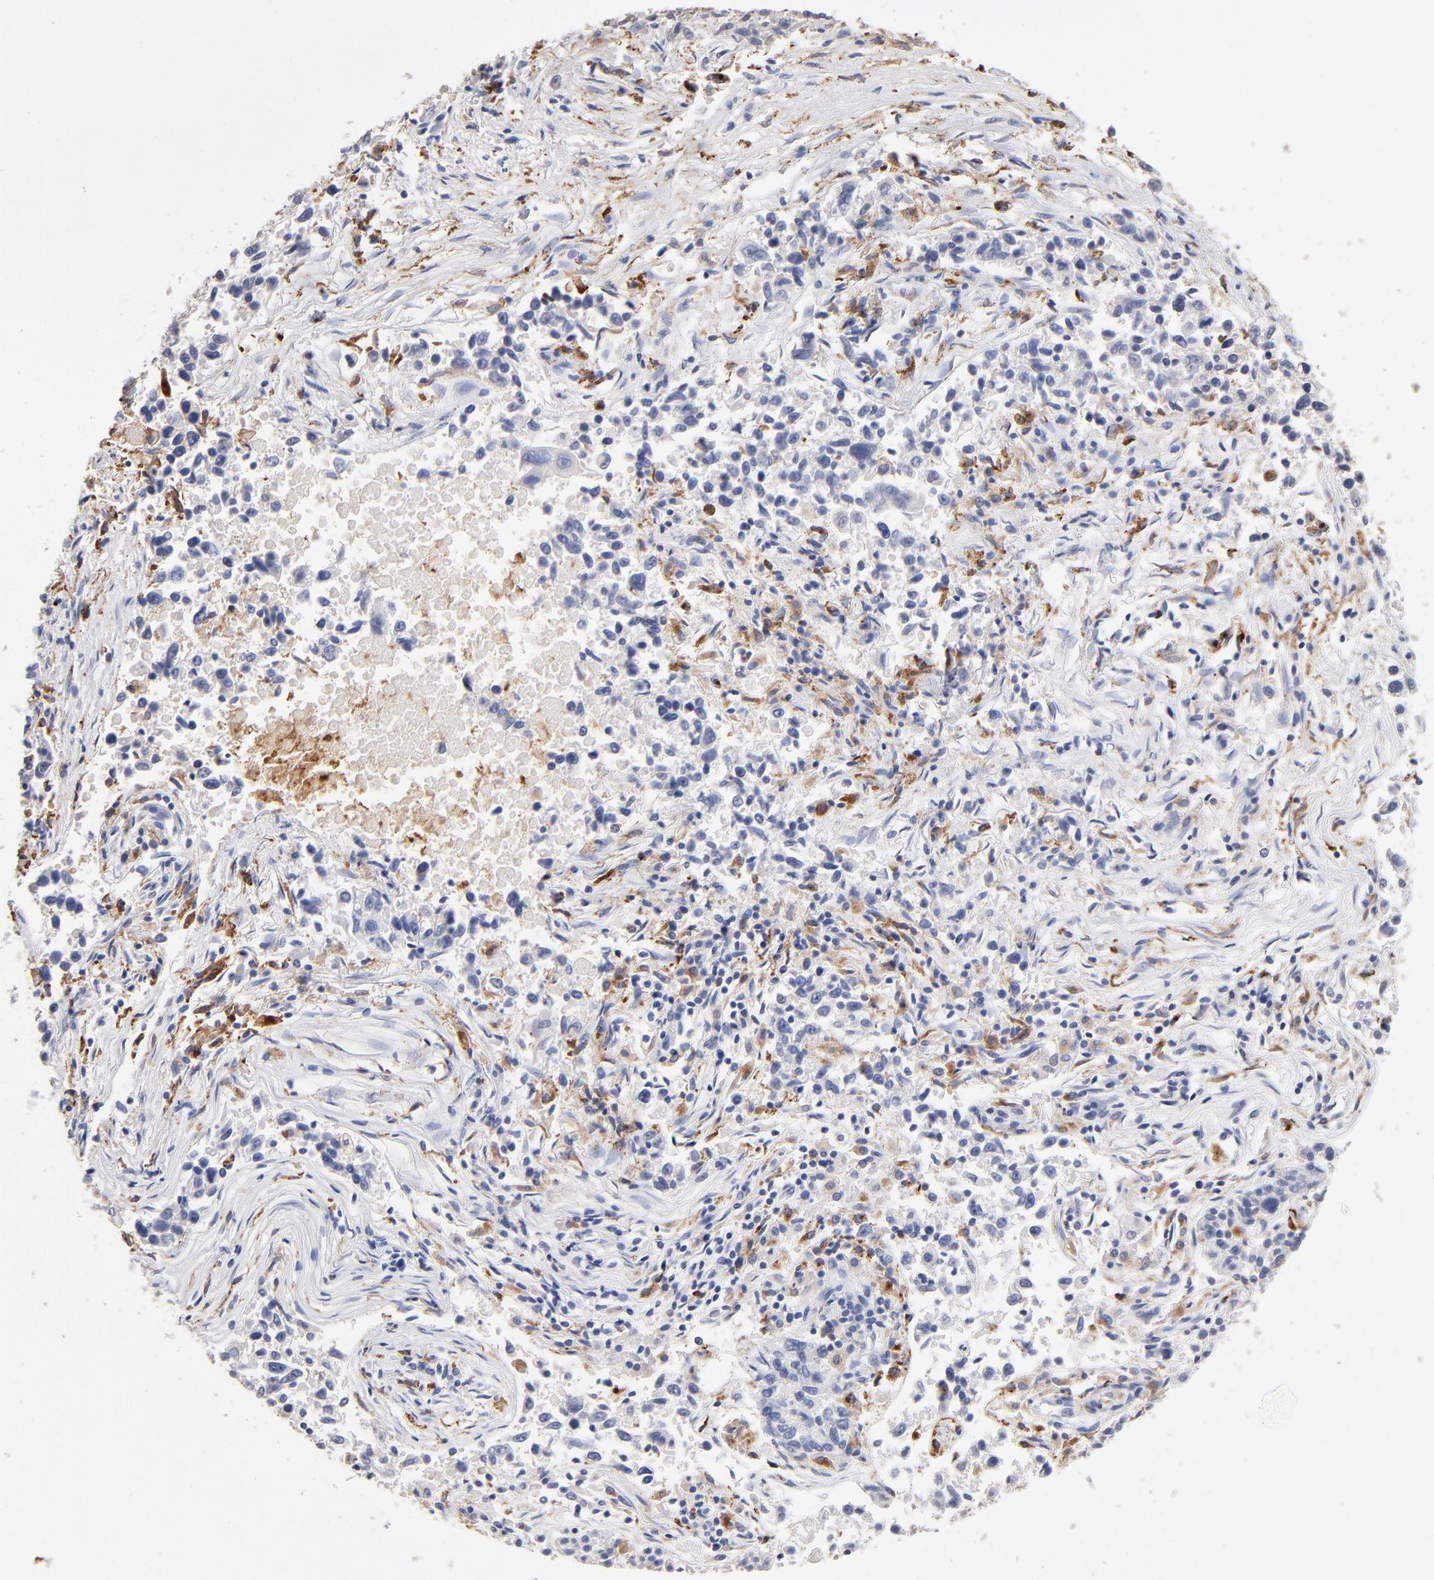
{"staining": {"intensity": "negative", "quantity": "none", "location": "none"}, "tissue": "lung cancer", "cell_type": "Tumor cells", "image_type": "cancer", "snomed": [{"axis": "morphology", "description": "Adenocarcinoma, NOS"}, {"axis": "topography", "description": "Lung"}], "caption": "Image shows no significant protein expression in tumor cells of lung adenocarcinoma.", "gene": "CD180", "patient": {"sex": "male", "age": 84}}